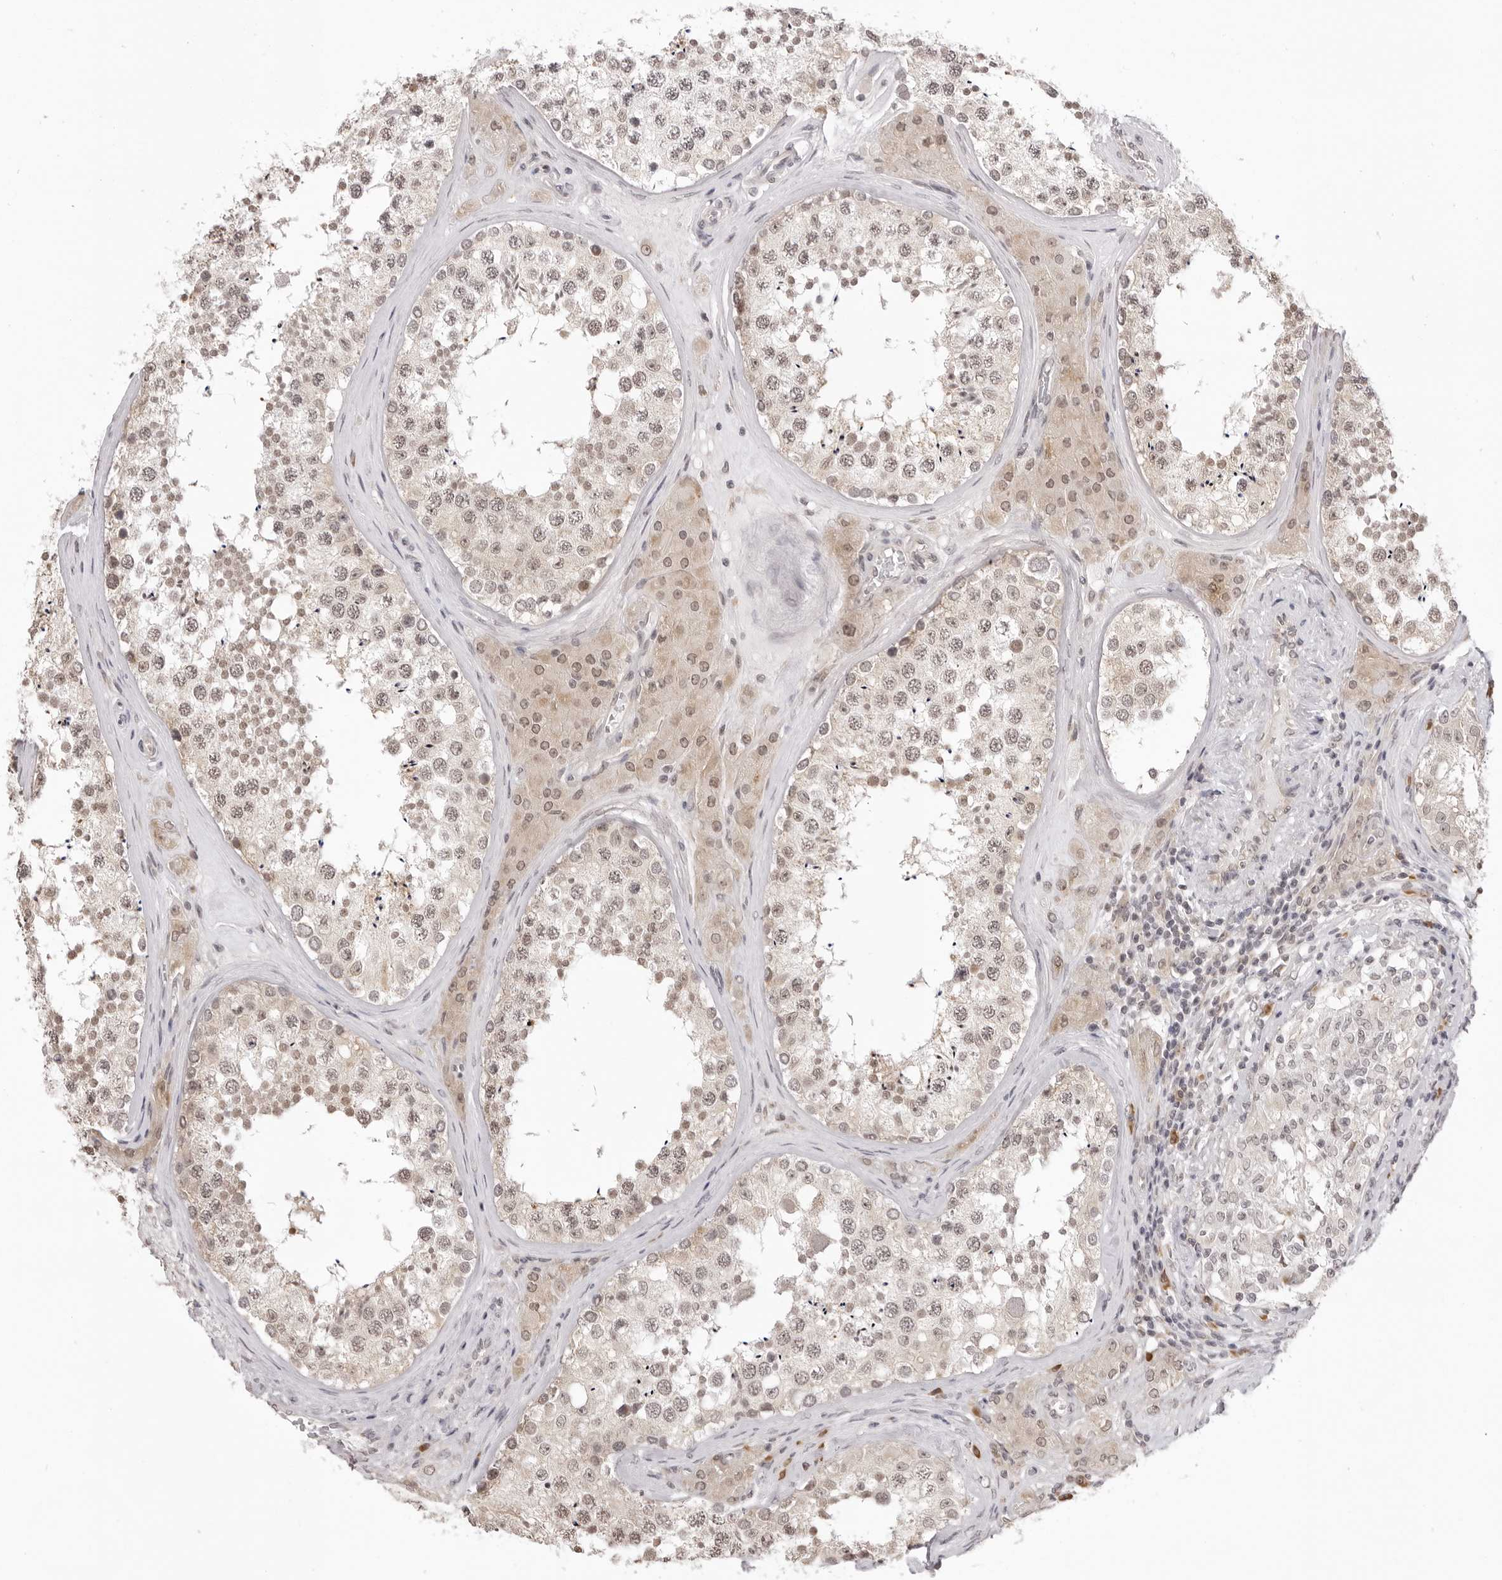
{"staining": {"intensity": "moderate", "quantity": "25%-75%", "location": "cytoplasmic/membranous,nuclear"}, "tissue": "testis", "cell_type": "Cells in seminiferous ducts", "image_type": "normal", "snomed": [{"axis": "morphology", "description": "Normal tissue, NOS"}, {"axis": "topography", "description": "Testis"}], "caption": "Immunohistochemical staining of unremarkable human testis reveals medium levels of moderate cytoplasmic/membranous,nuclear staining in approximately 25%-75% of cells in seminiferous ducts. (DAB = brown stain, brightfield microscopy at high magnification).", "gene": "ZC3H11A", "patient": {"sex": "male", "age": 46}}